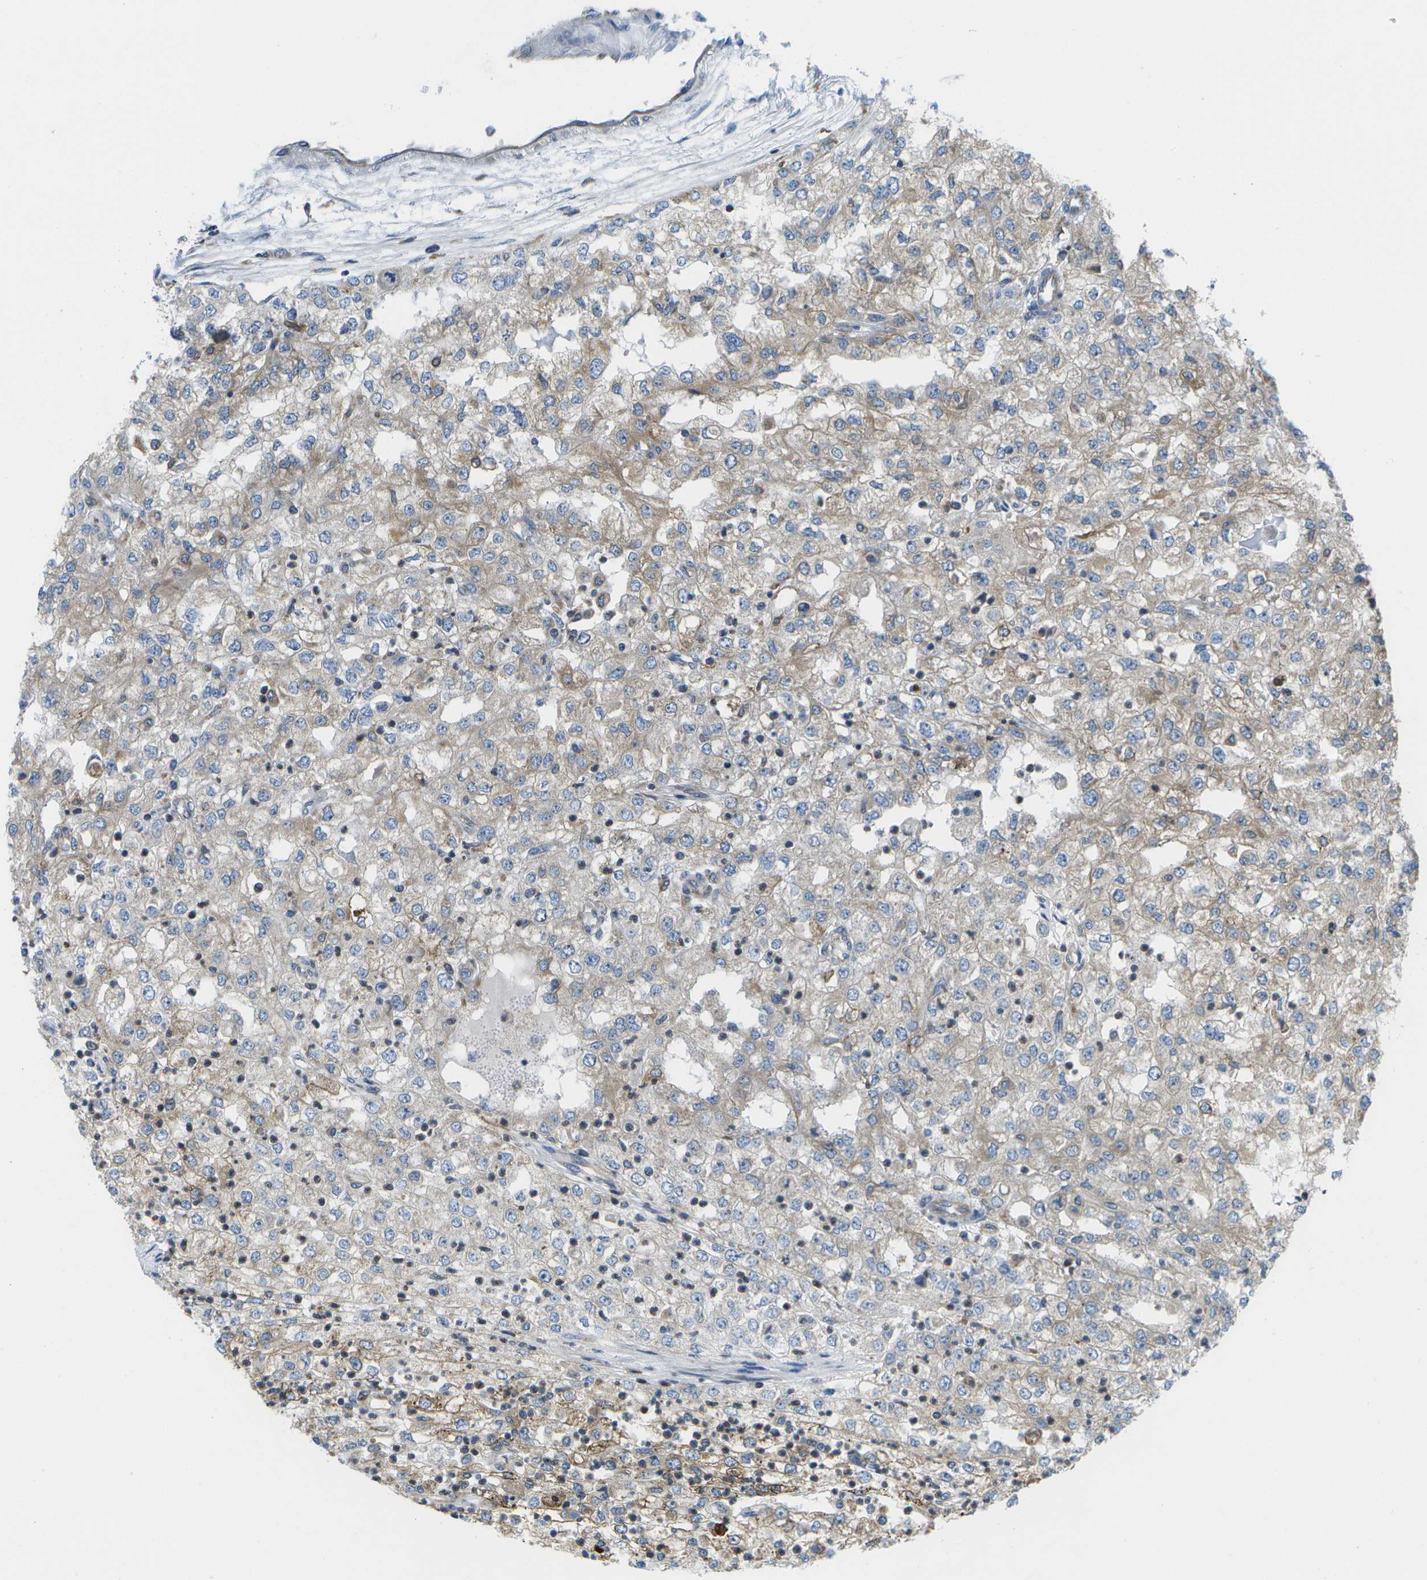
{"staining": {"intensity": "moderate", "quantity": "25%-75%", "location": "cytoplasmic/membranous"}, "tissue": "renal cancer", "cell_type": "Tumor cells", "image_type": "cancer", "snomed": [{"axis": "morphology", "description": "Adenocarcinoma, NOS"}, {"axis": "topography", "description": "Kidney"}], "caption": "Immunohistochemical staining of human renal cancer (adenocarcinoma) exhibits moderate cytoplasmic/membranous protein positivity in about 25%-75% of tumor cells.", "gene": "GDF5", "patient": {"sex": "female", "age": 54}}